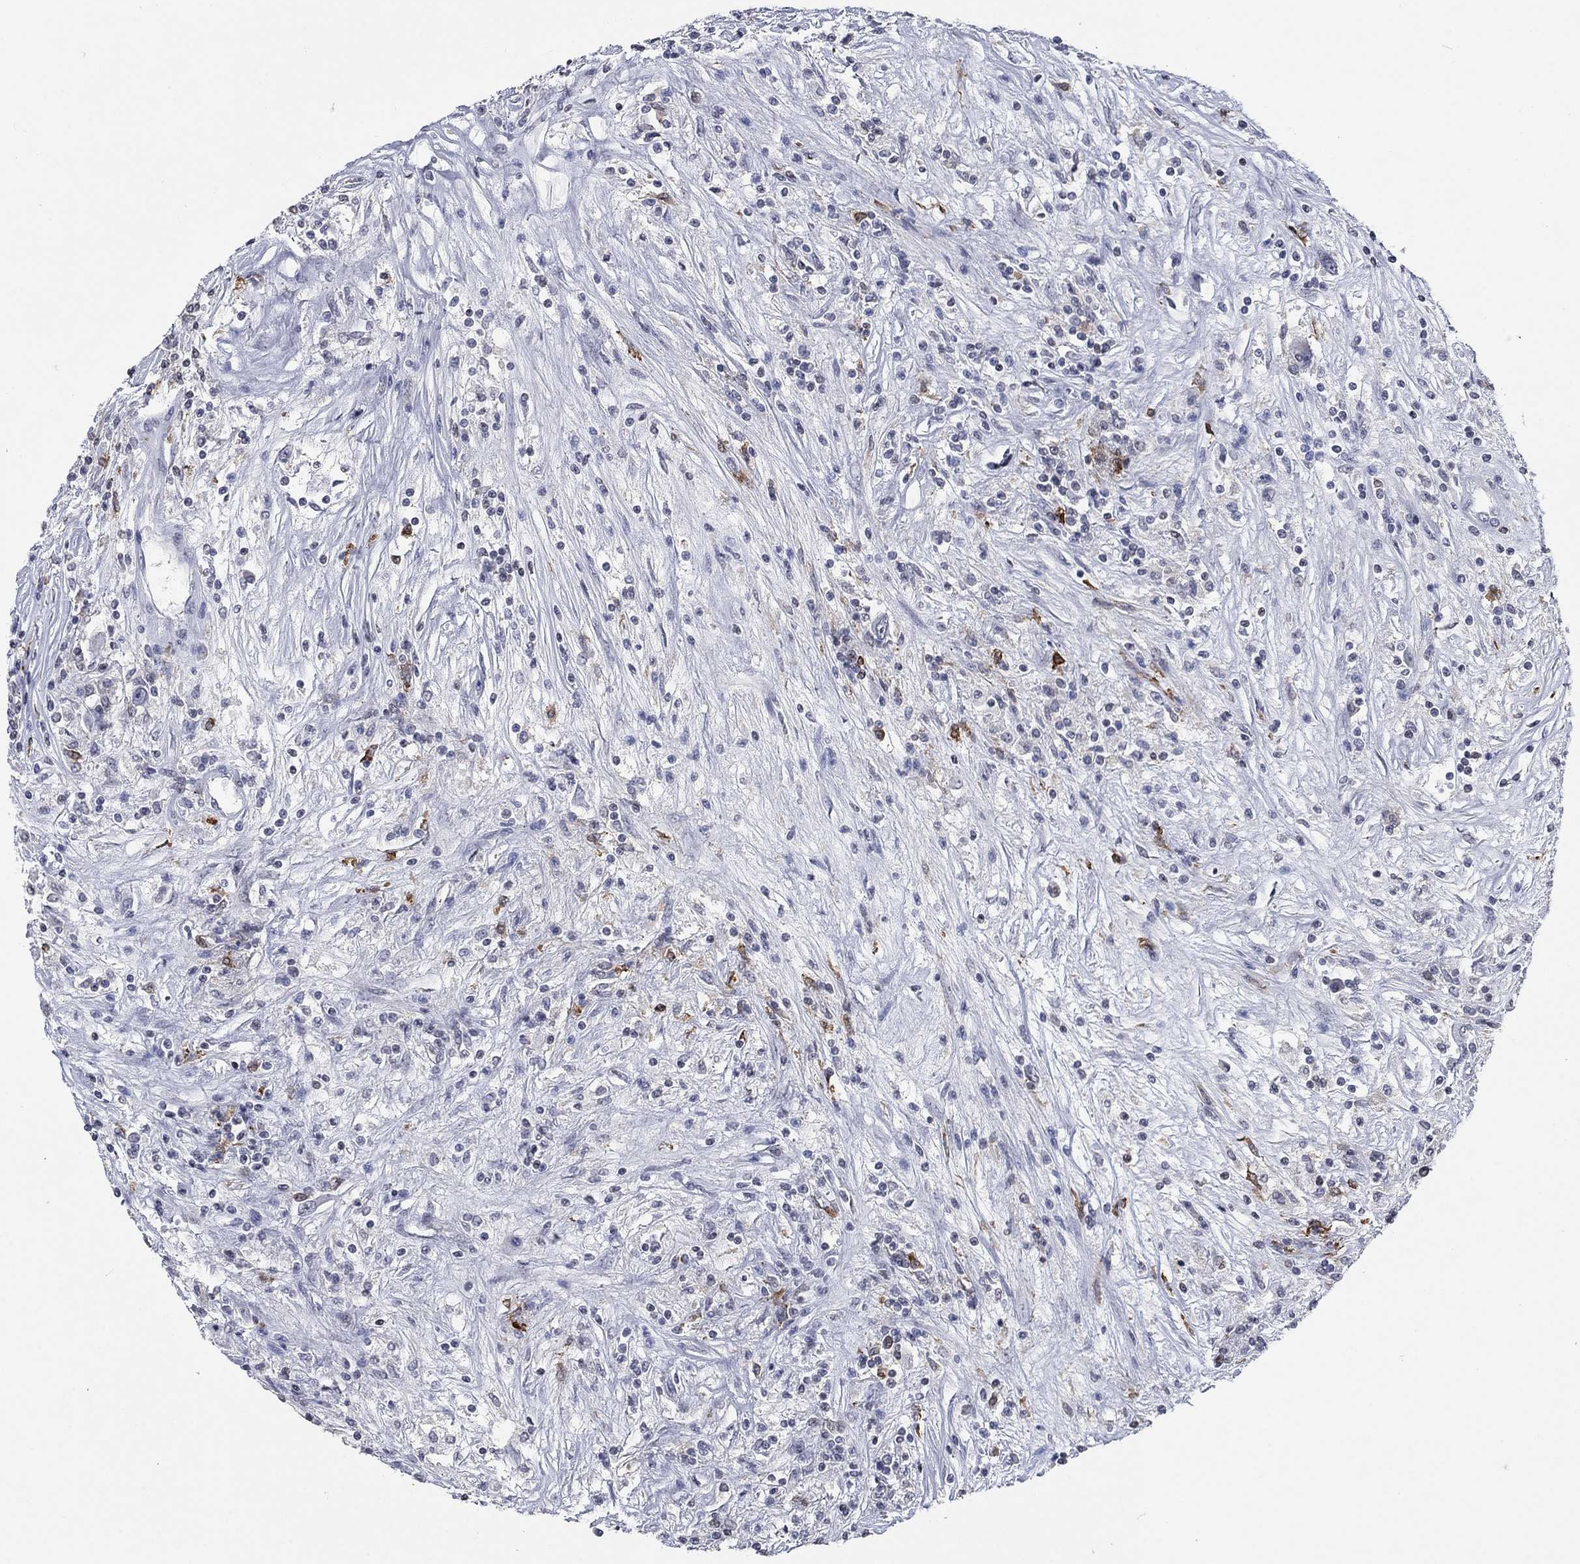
{"staining": {"intensity": "negative", "quantity": "none", "location": "none"}, "tissue": "renal cancer", "cell_type": "Tumor cells", "image_type": "cancer", "snomed": [{"axis": "morphology", "description": "Adenocarcinoma, NOS"}, {"axis": "topography", "description": "Kidney"}], "caption": "DAB immunohistochemical staining of human renal cancer exhibits no significant expression in tumor cells. The staining was performed using DAB (3,3'-diaminobenzidine) to visualize the protein expression in brown, while the nuclei were stained in blue with hematoxylin (Magnification: 20x).", "gene": "HCFC1", "patient": {"sex": "female", "age": 67}}